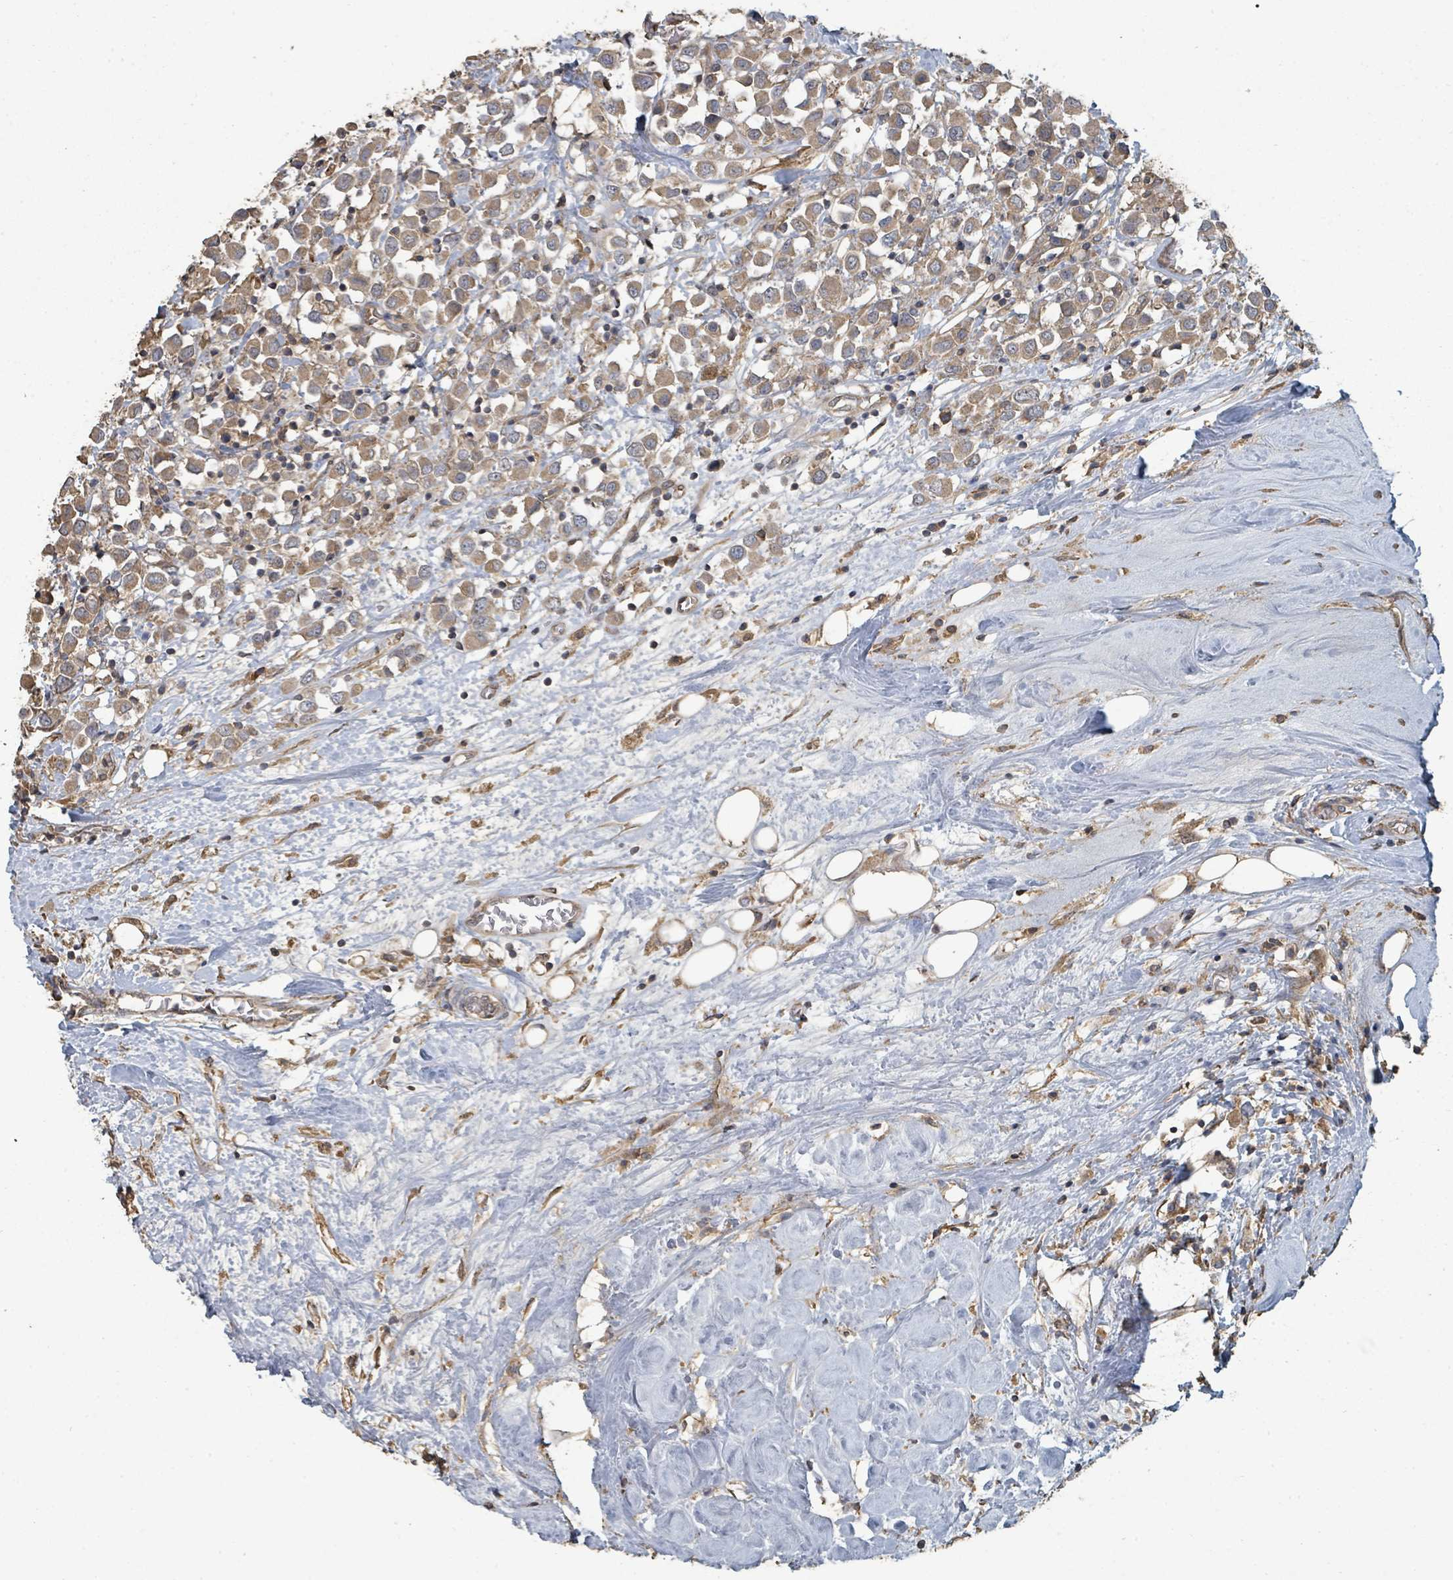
{"staining": {"intensity": "moderate", "quantity": ">75%", "location": "cytoplasmic/membranous"}, "tissue": "breast cancer", "cell_type": "Tumor cells", "image_type": "cancer", "snomed": [{"axis": "morphology", "description": "Duct carcinoma"}, {"axis": "topography", "description": "Breast"}], "caption": "Human breast cancer stained for a protein (brown) shows moderate cytoplasmic/membranous positive positivity in approximately >75% of tumor cells.", "gene": "WDFY1", "patient": {"sex": "female", "age": 61}}